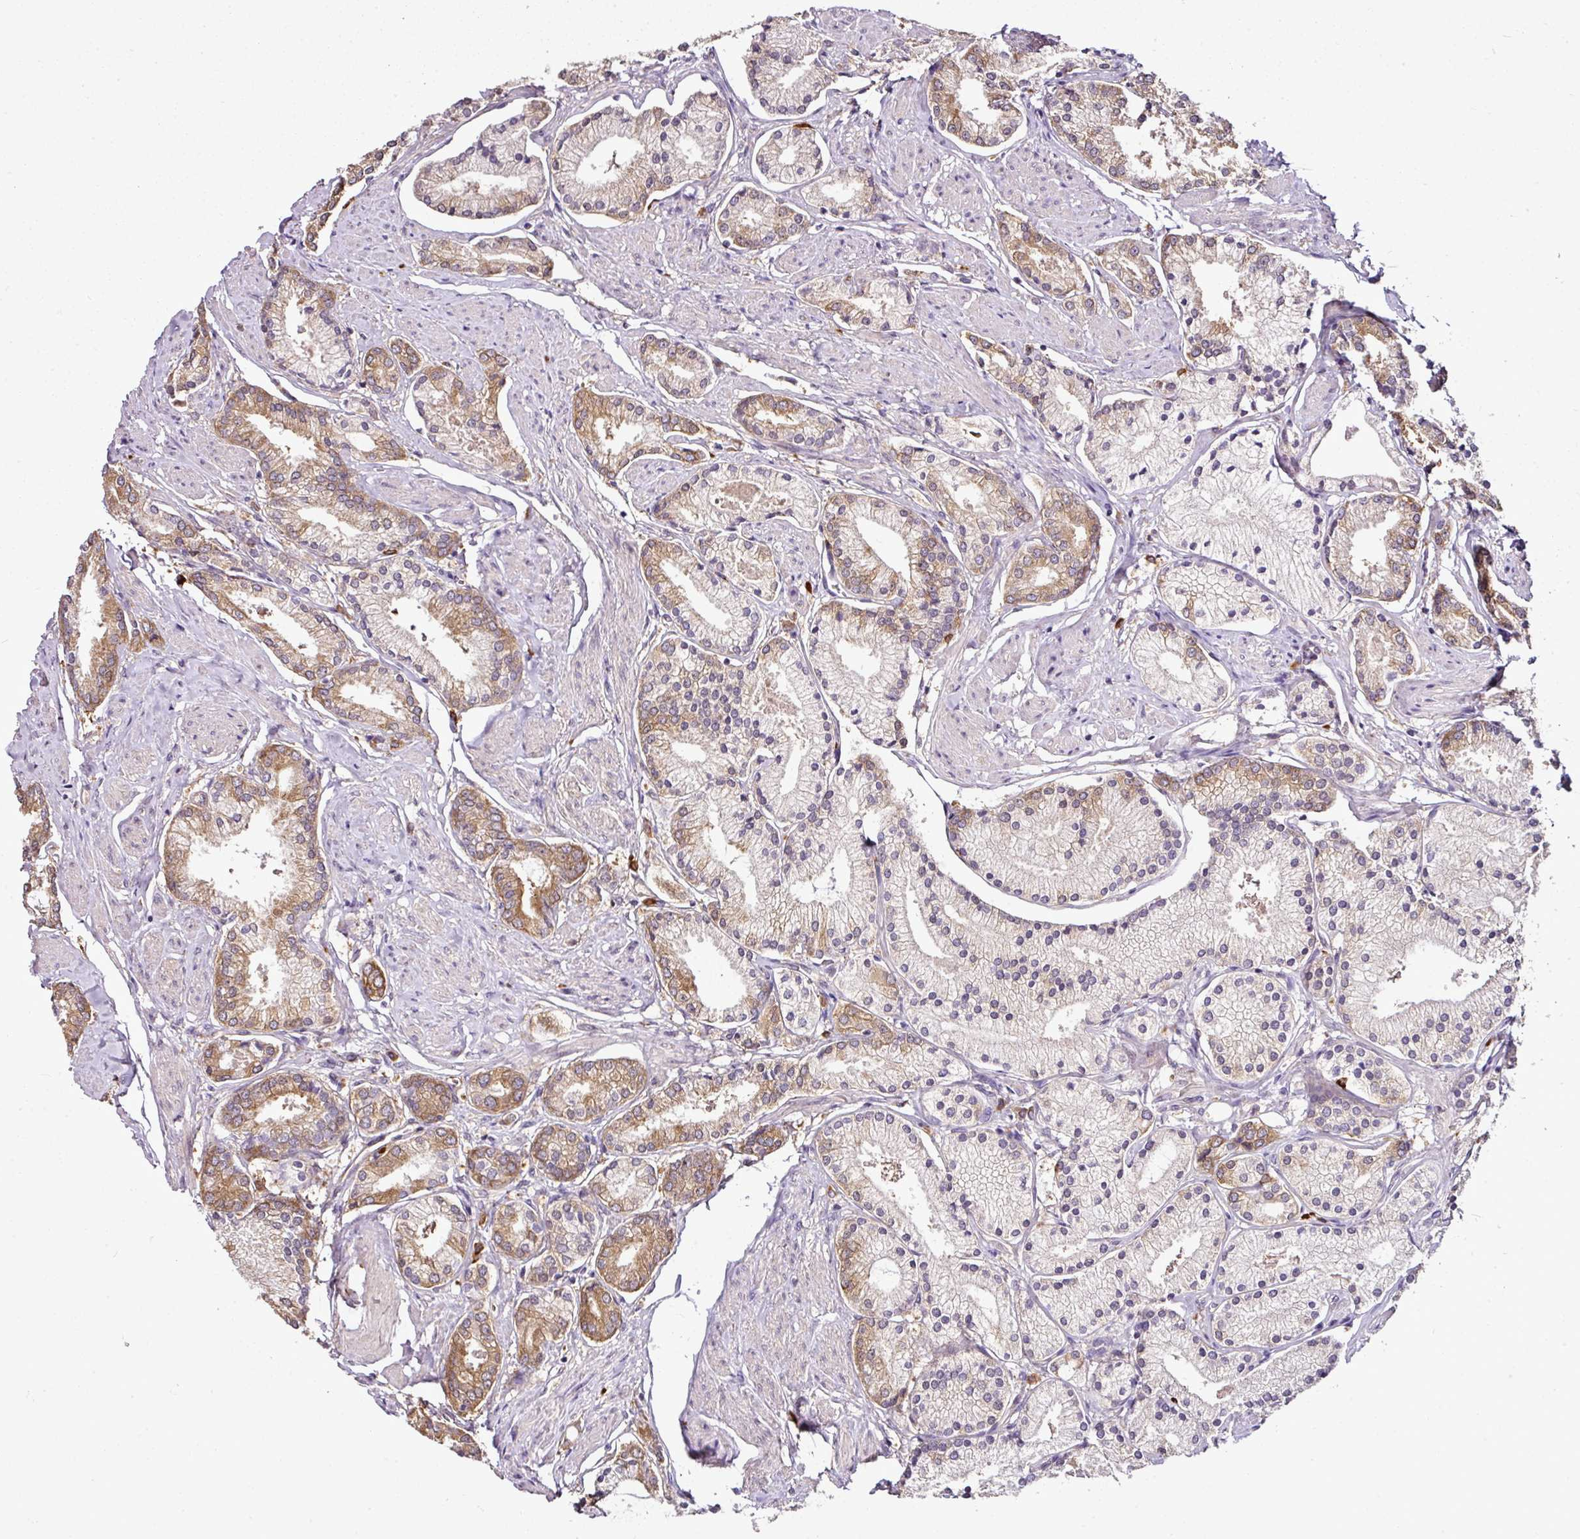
{"staining": {"intensity": "moderate", "quantity": "25%-75%", "location": "cytoplasmic/membranous"}, "tissue": "prostate cancer", "cell_type": "Tumor cells", "image_type": "cancer", "snomed": [{"axis": "morphology", "description": "Adenocarcinoma, High grade"}, {"axis": "topography", "description": "Prostate and seminal vesicle, NOS"}], "caption": "Protein analysis of prostate high-grade adenocarcinoma tissue displays moderate cytoplasmic/membranous expression in approximately 25%-75% of tumor cells.", "gene": "RBM4B", "patient": {"sex": "male", "age": 64}}